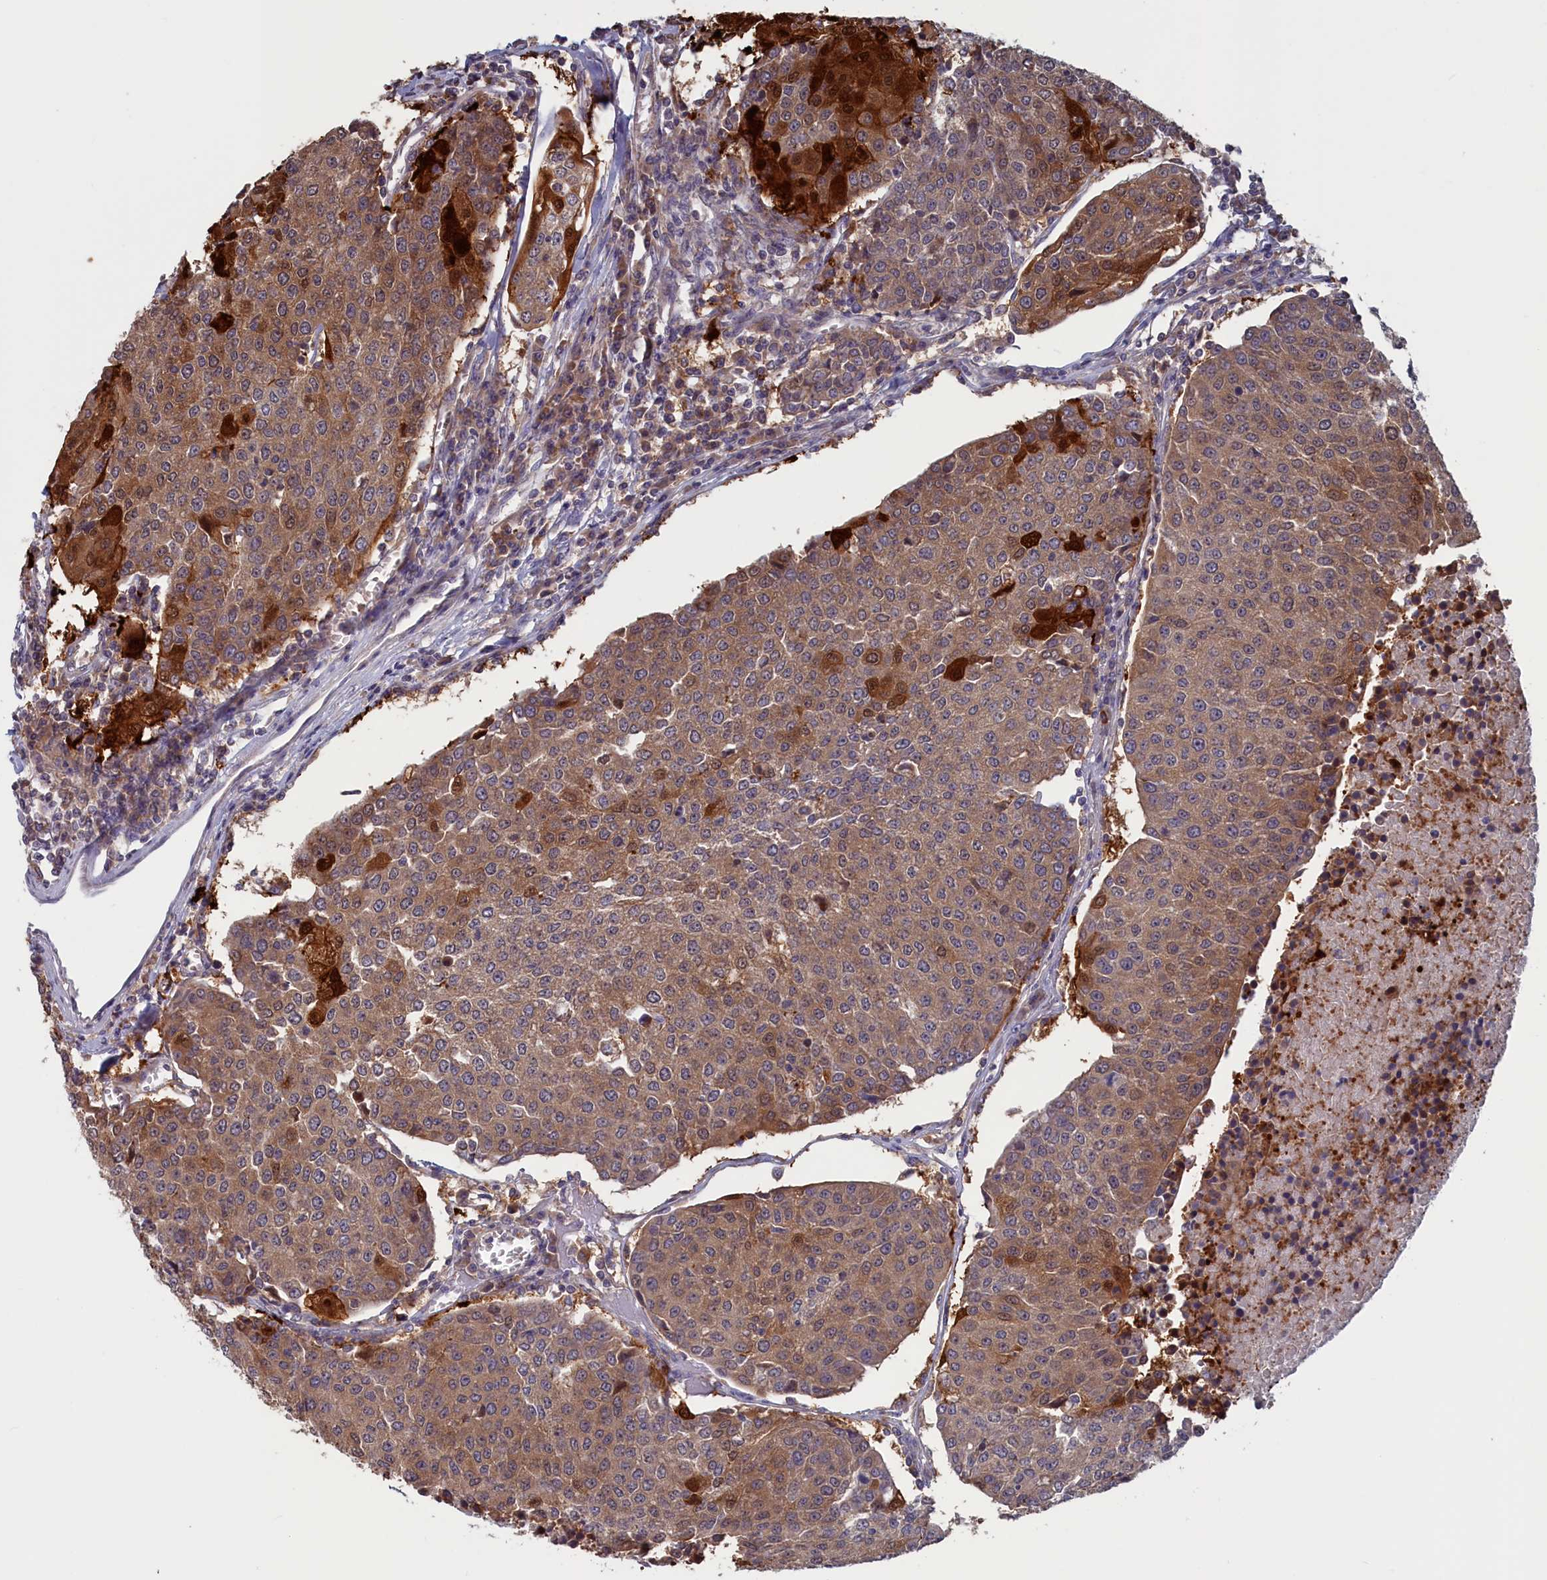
{"staining": {"intensity": "strong", "quantity": "<25%", "location": "cytoplasmic/membranous,nuclear"}, "tissue": "urothelial cancer", "cell_type": "Tumor cells", "image_type": "cancer", "snomed": [{"axis": "morphology", "description": "Urothelial carcinoma, High grade"}, {"axis": "topography", "description": "Urinary bladder"}], "caption": "Strong cytoplasmic/membranous and nuclear expression is seen in approximately <25% of tumor cells in urothelial cancer.", "gene": "CACTIN", "patient": {"sex": "female", "age": 85}}